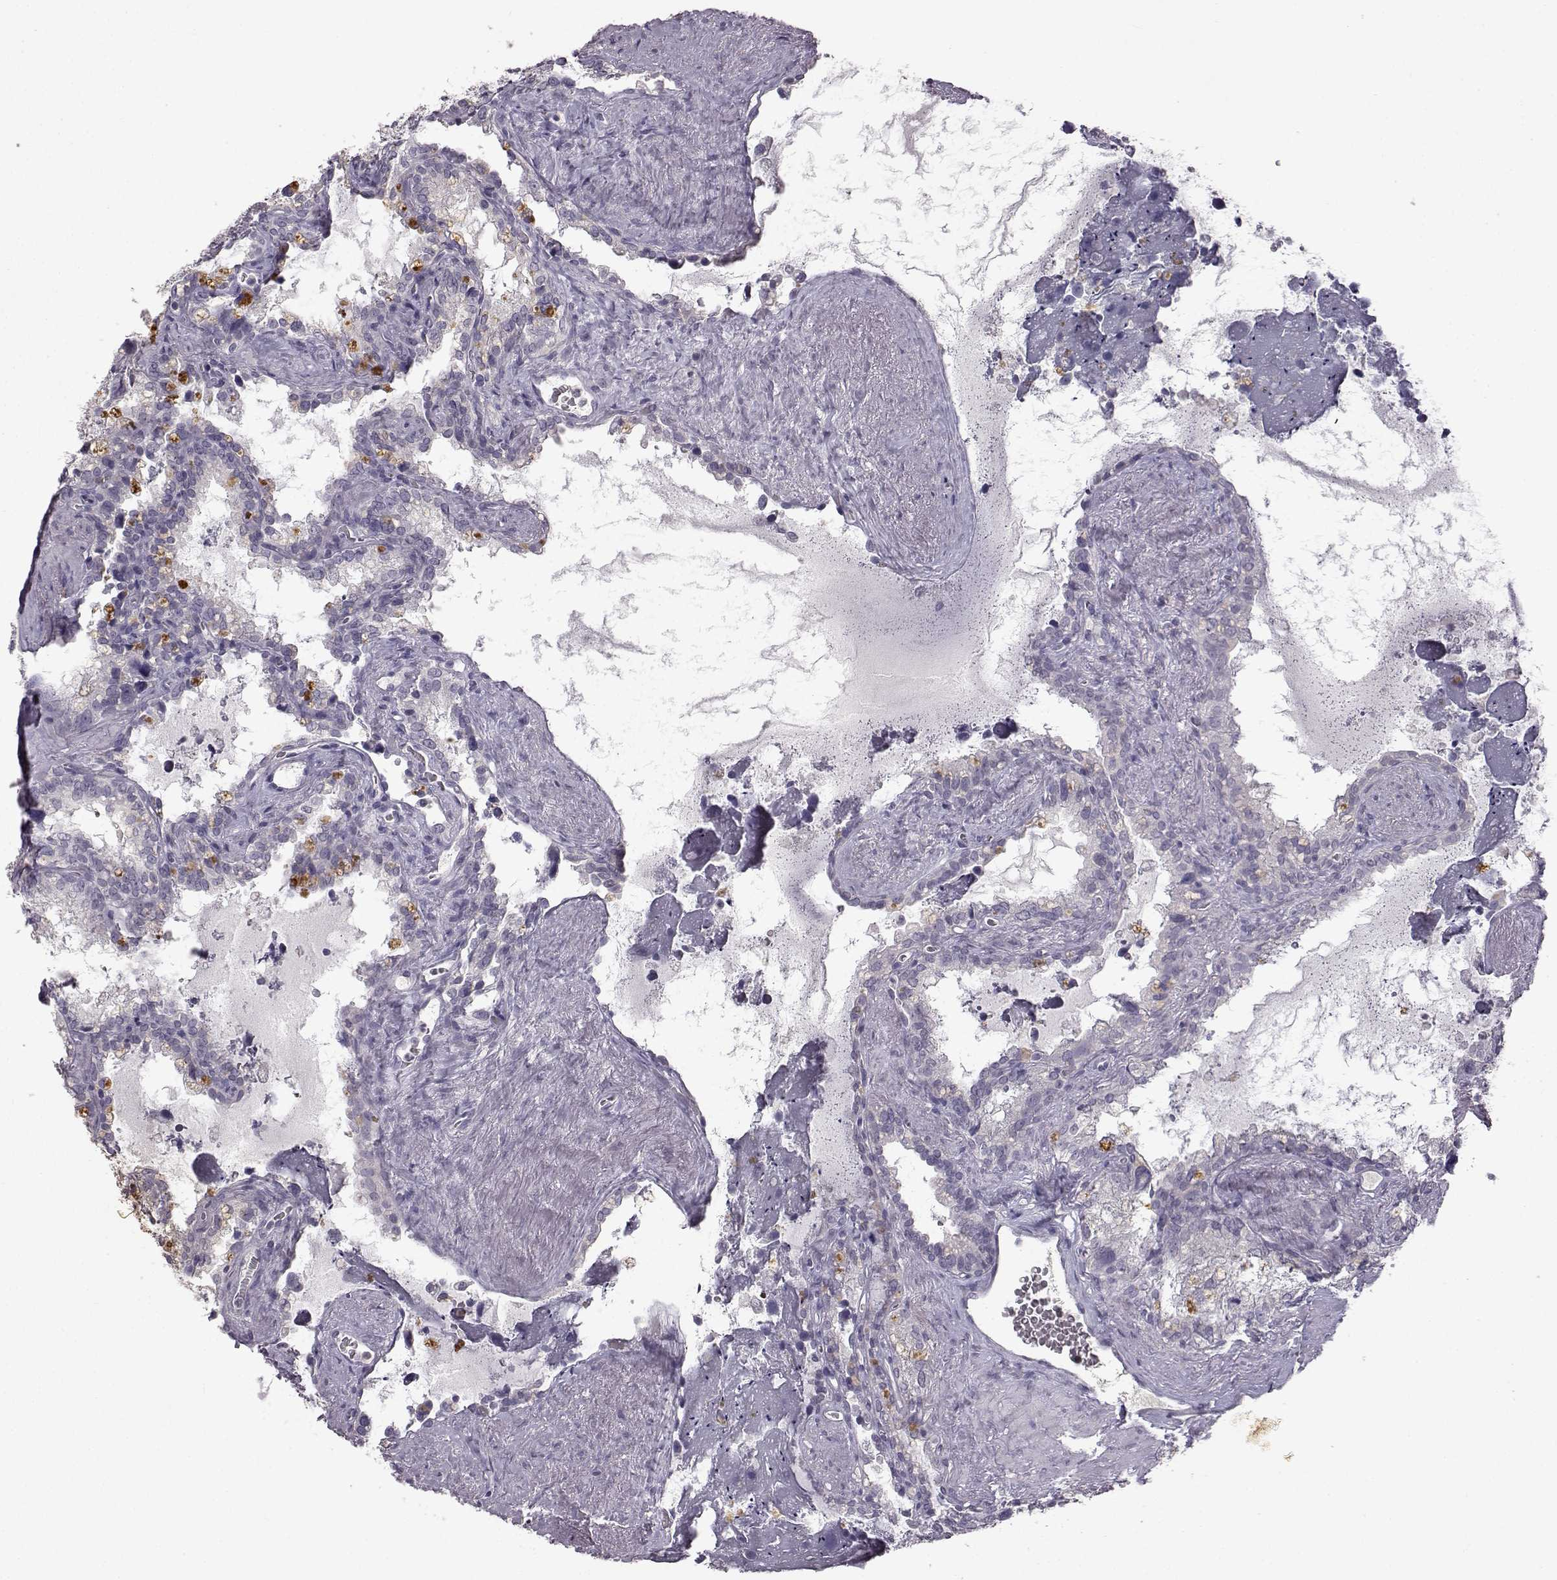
{"staining": {"intensity": "negative", "quantity": "none", "location": "none"}, "tissue": "seminal vesicle", "cell_type": "Glandular cells", "image_type": "normal", "snomed": [{"axis": "morphology", "description": "Normal tissue, NOS"}, {"axis": "topography", "description": "Seminal veicle"}], "caption": "There is no significant staining in glandular cells of seminal vesicle.", "gene": "SPAG17", "patient": {"sex": "male", "age": 71}}